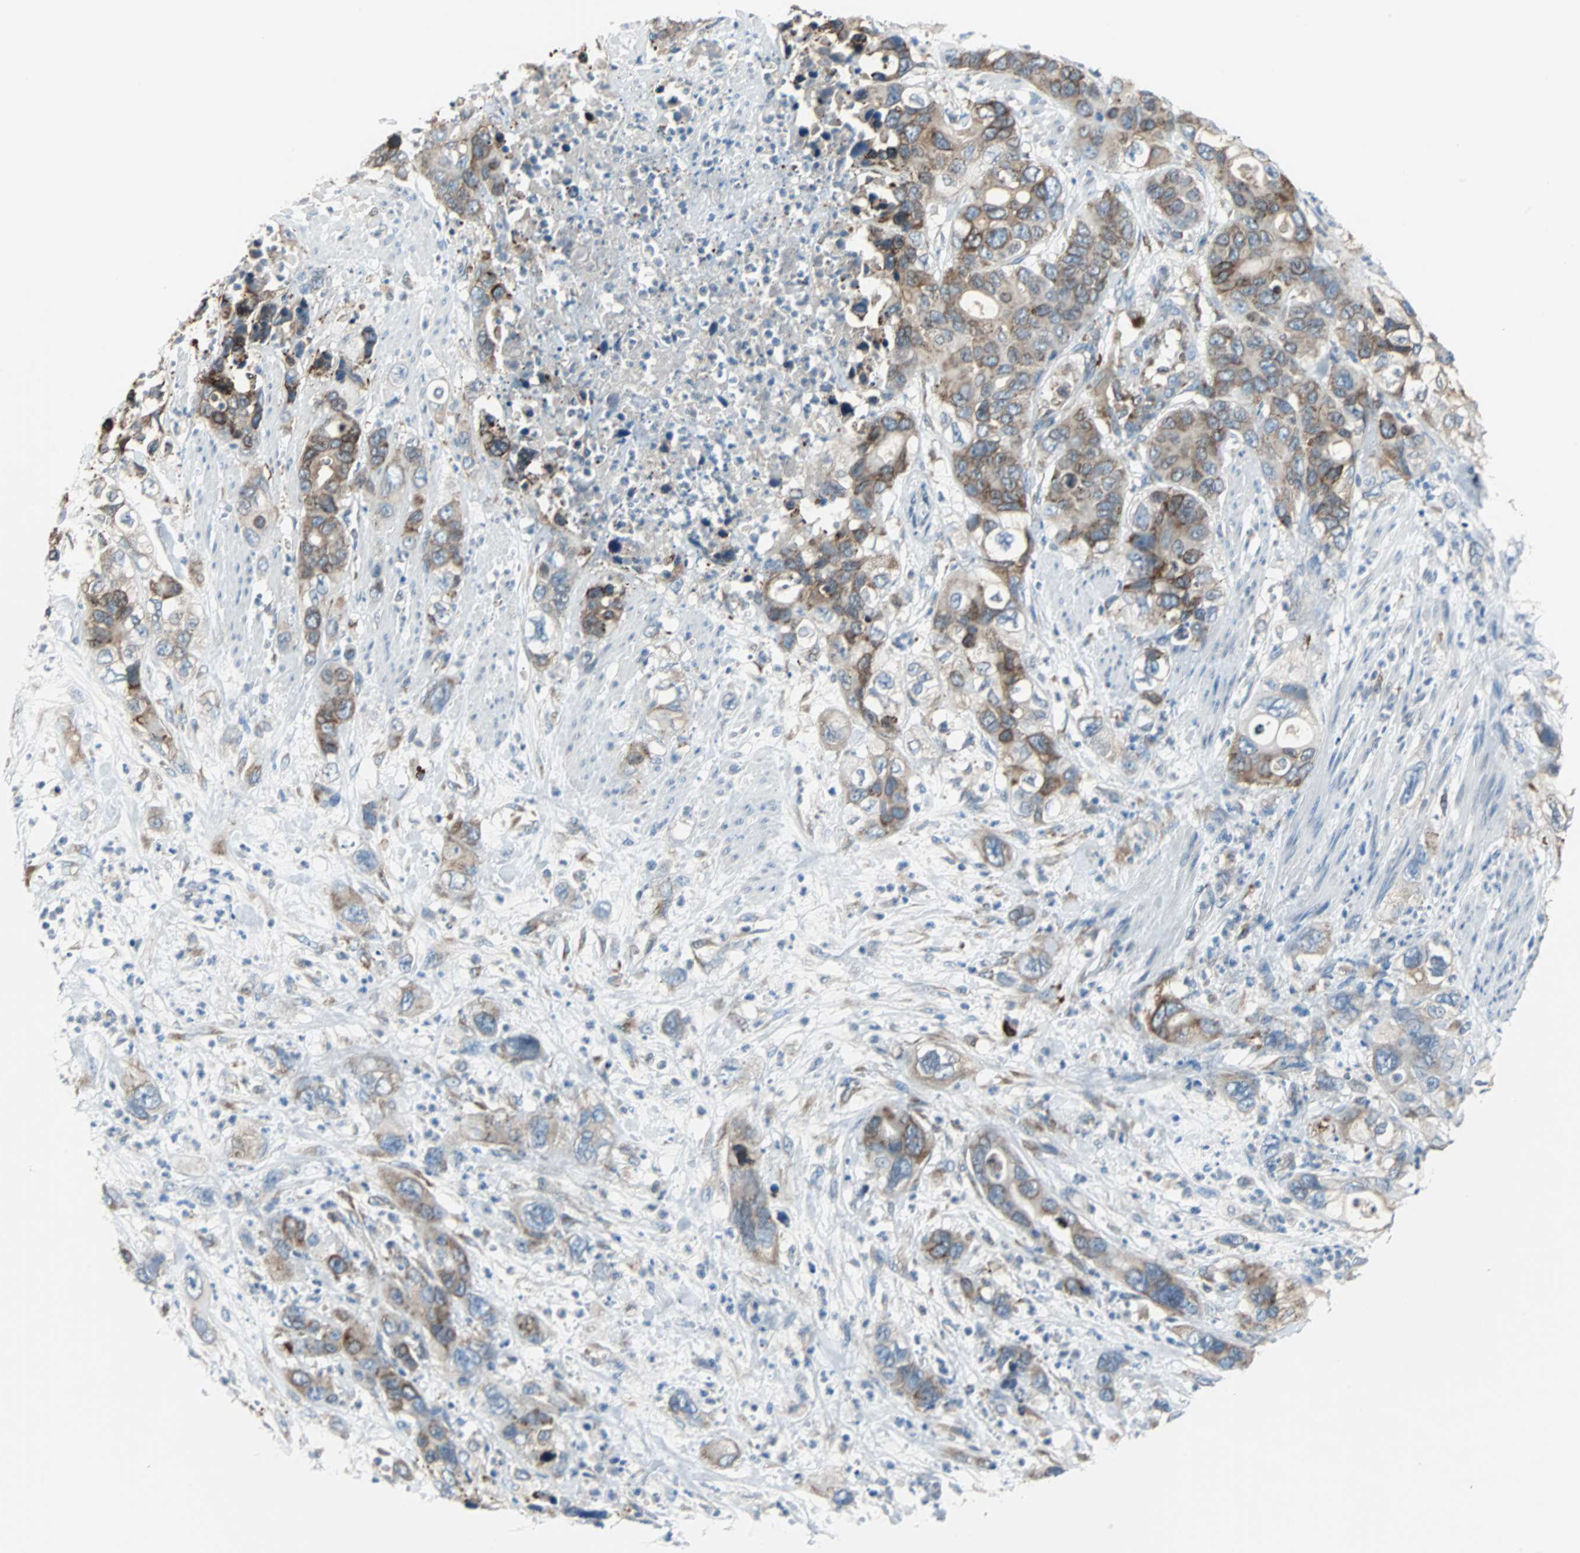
{"staining": {"intensity": "moderate", "quantity": ">75%", "location": "cytoplasmic/membranous"}, "tissue": "pancreatic cancer", "cell_type": "Tumor cells", "image_type": "cancer", "snomed": [{"axis": "morphology", "description": "Adenocarcinoma, NOS"}, {"axis": "topography", "description": "Pancreas"}], "caption": "Protein analysis of pancreatic cancer (adenocarcinoma) tissue demonstrates moderate cytoplasmic/membranous expression in about >75% of tumor cells. (Brightfield microscopy of DAB IHC at high magnification).", "gene": "PDIA4", "patient": {"sex": "female", "age": 71}}